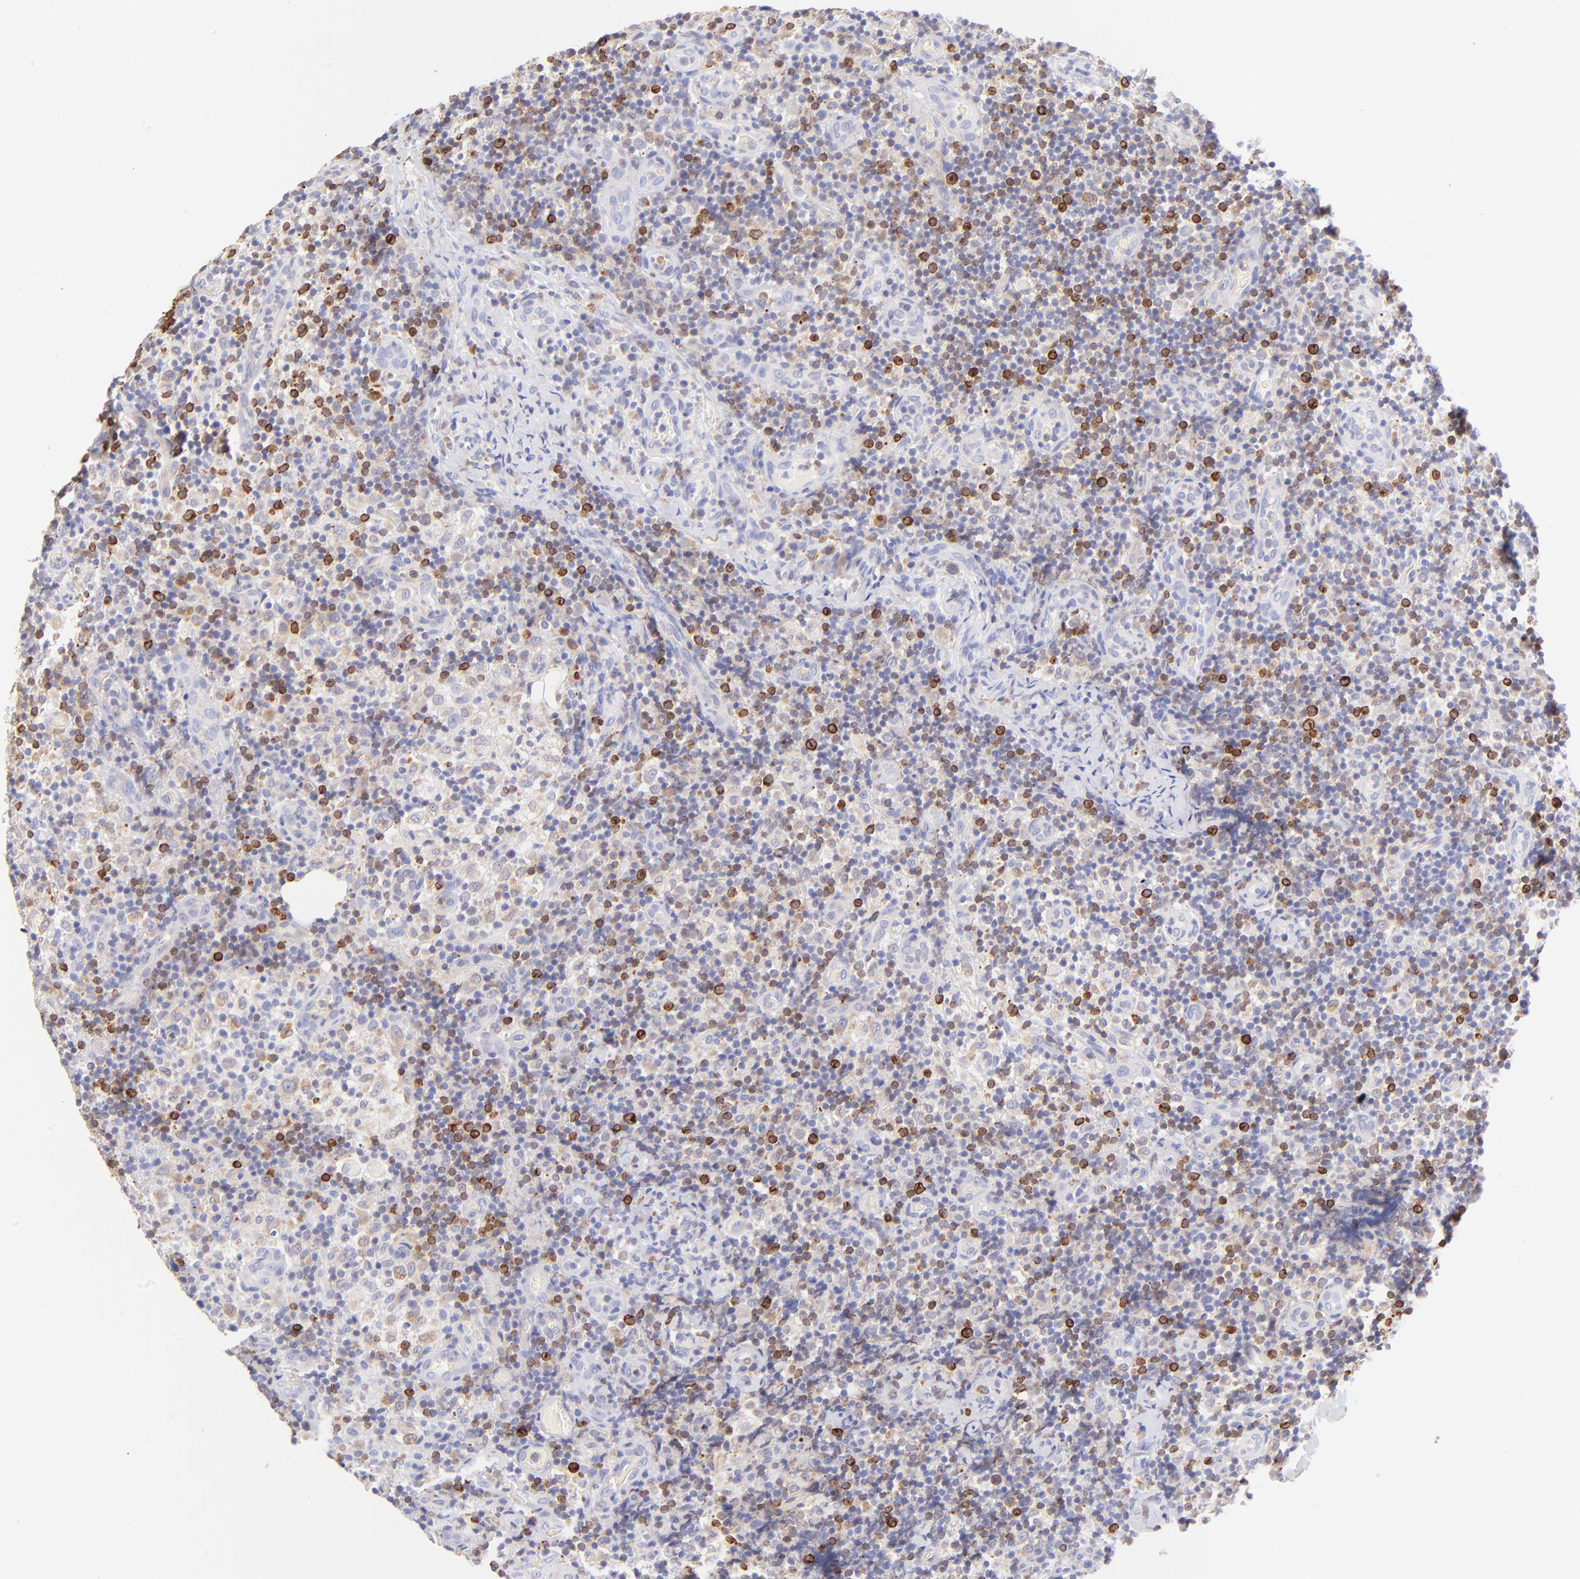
{"staining": {"intensity": "strong", "quantity": ">75%", "location": "cytoplasmic/membranous"}, "tissue": "lymph node", "cell_type": "Germinal center cells", "image_type": "normal", "snomed": [{"axis": "morphology", "description": "Normal tissue, NOS"}, {"axis": "morphology", "description": "Inflammation, NOS"}, {"axis": "topography", "description": "Lymph node"}], "caption": "The image shows immunohistochemical staining of unremarkable lymph node. There is strong cytoplasmic/membranous expression is seen in about >75% of germinal center cells. (DAB IHC with brightfield microscopy, high magnification).", "gene": "IRAG2", "patient": {"sex": "male", "age": 46}}